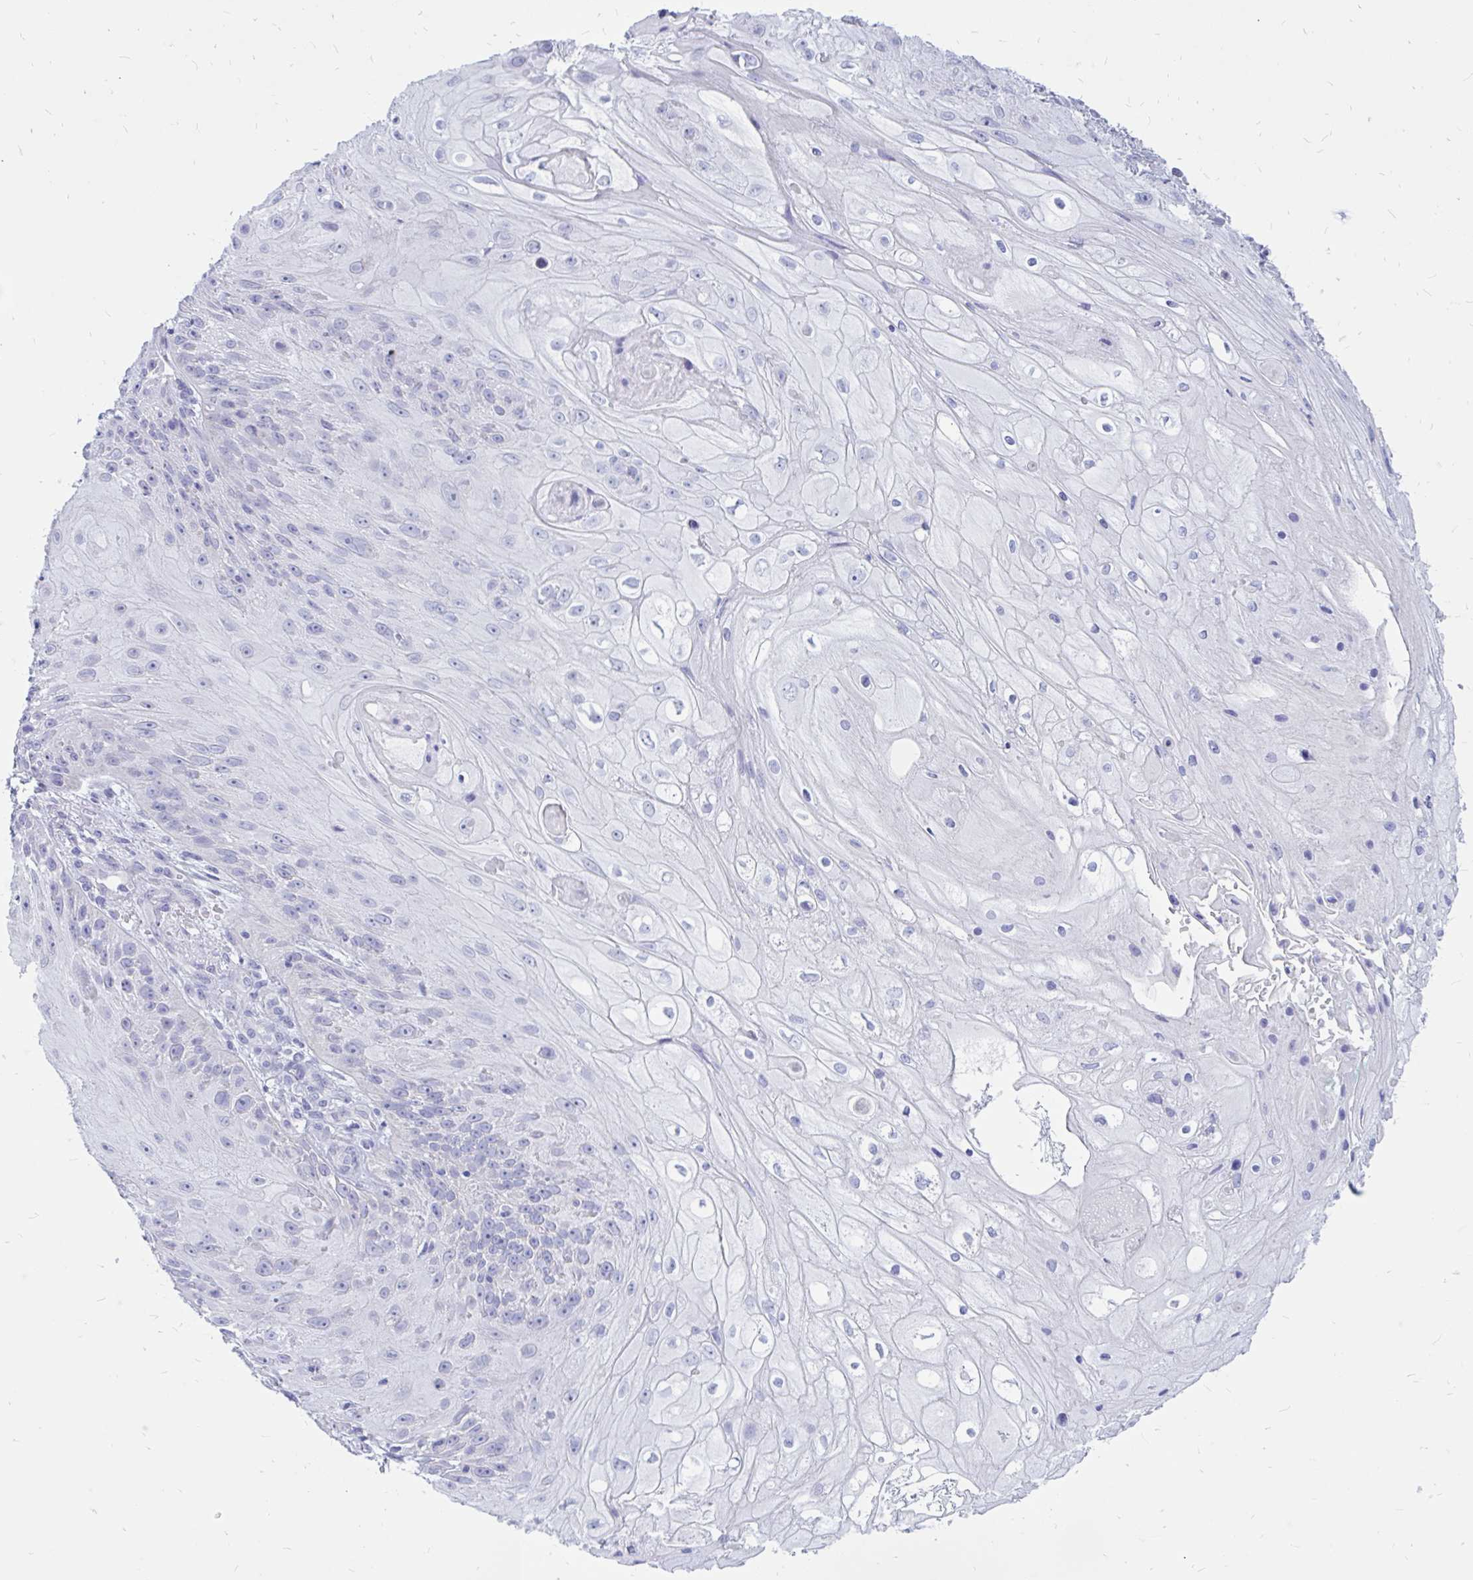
{"staining": {"intensity": "negative", "quantity": "none", "location": "none"}, "tissue": "skin cancer", "cell_type": "Tumor cells", "image_type": "cancer", "snomed": [{"axis": "morphology", "description": "Squamous cell carcinoma, NOS"}, {"axis": "topography", "description": "Skin"}, {"axis": "topography", "description": "Vulva"}], "caption": "Immunohistochemical staining of human skin squamous cell carcinoma displays no significant expression in tumor cells.", "gene": "IGSF5", "patient": {"sex": "female", "age": 76}}